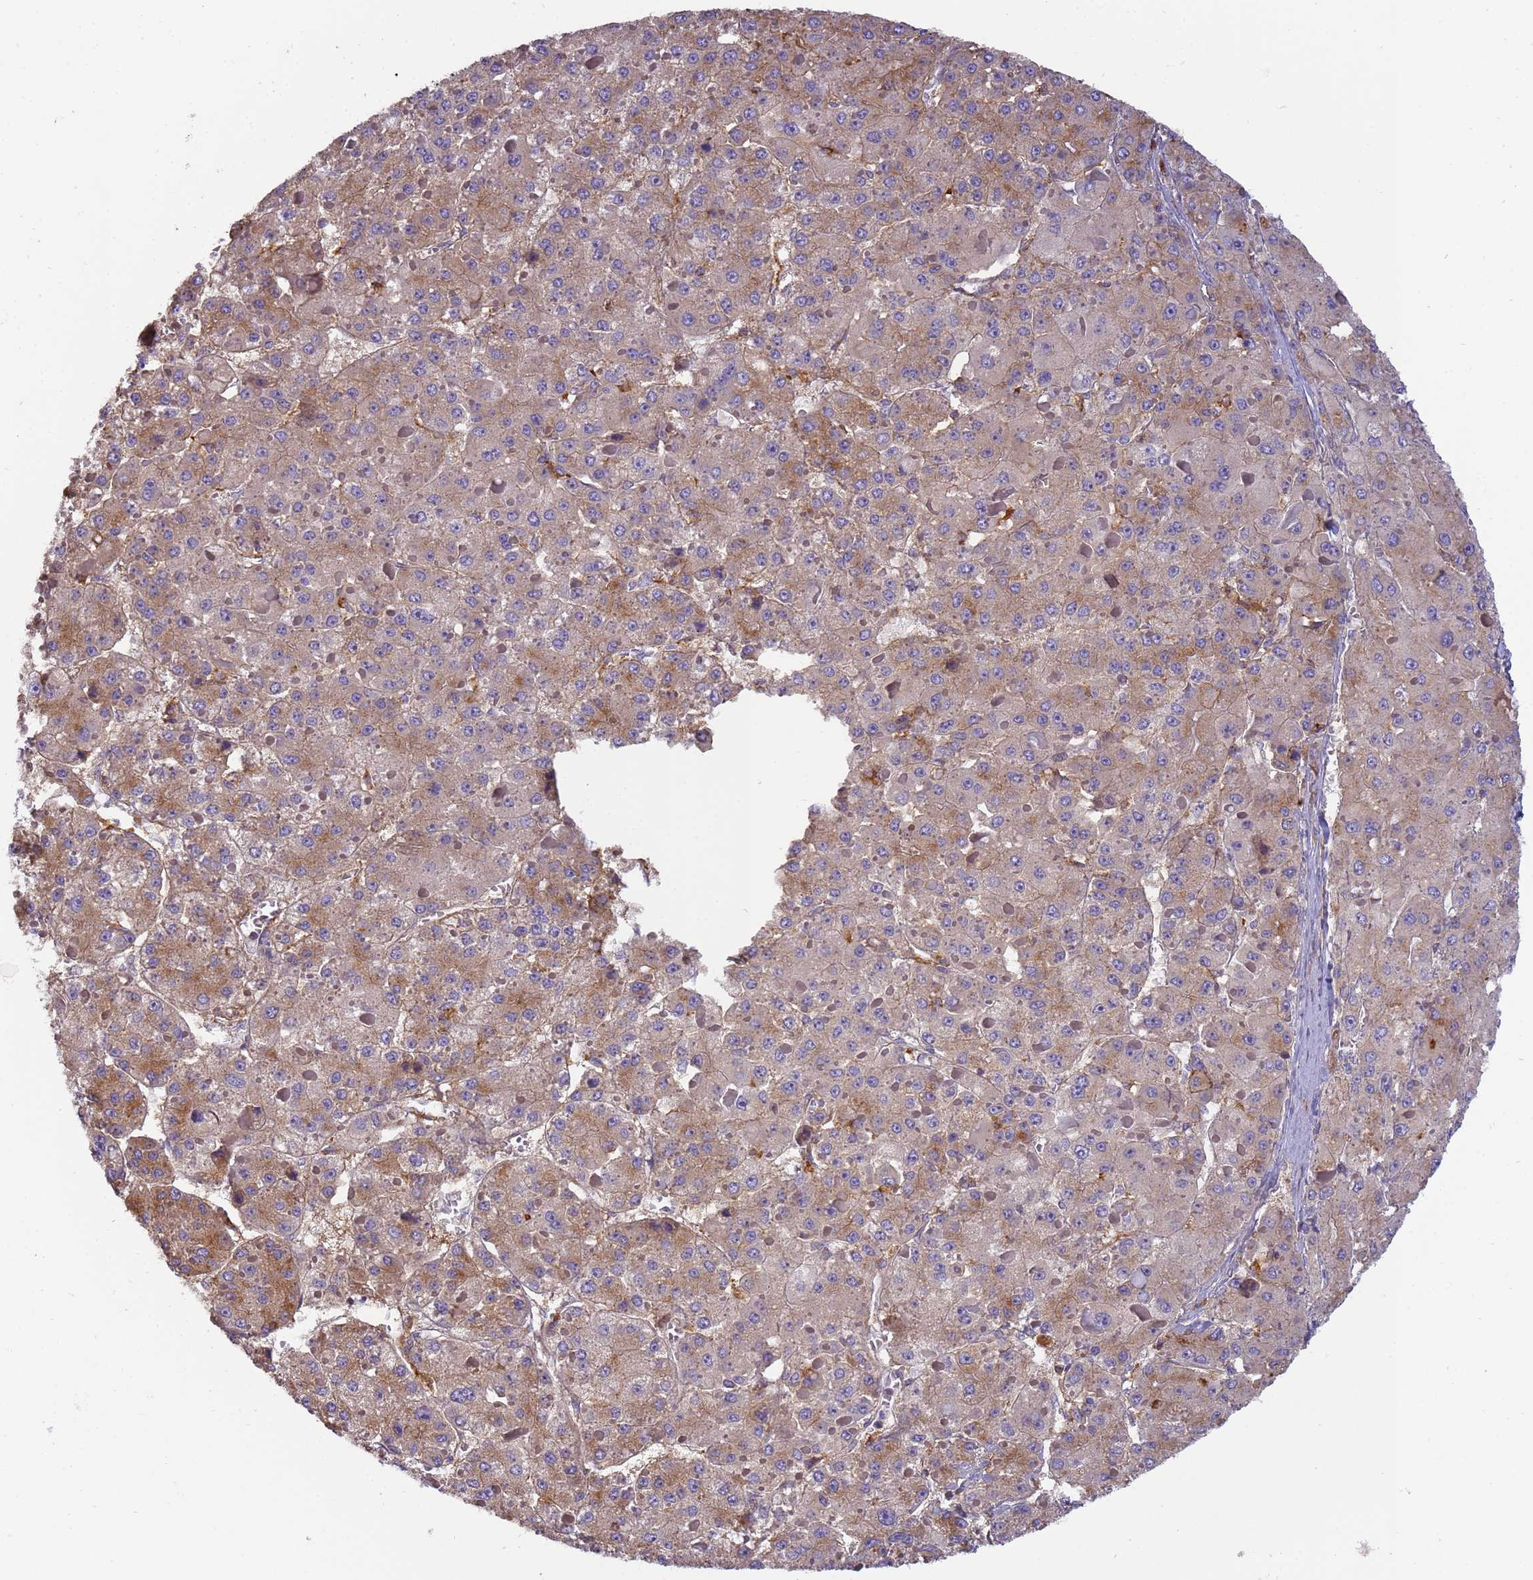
{"staining": {"intensity": "moderate", "quantity": "25%-75%", "location": "cytoplasmic/membranous"}, "tissue": "liver cancer", "cell_type": "Tumor cells", "image_type": "cancer", "snomed": [{"axis": "morphology", "description": "Carcinoma, Hepatocellular, NOS"}, {"axis": "topography", "description": "Liver"}], "caption": "Immunohistochemistry (IHC) of human liver cancer (hepatocellular carcinoma) reveals medium levels of moderate cytoplasmic/membranous staining in approximately 25%-75% of tumor cells.", "gene": "M6PR", "patient": {"sex": "female", "age": 73}}